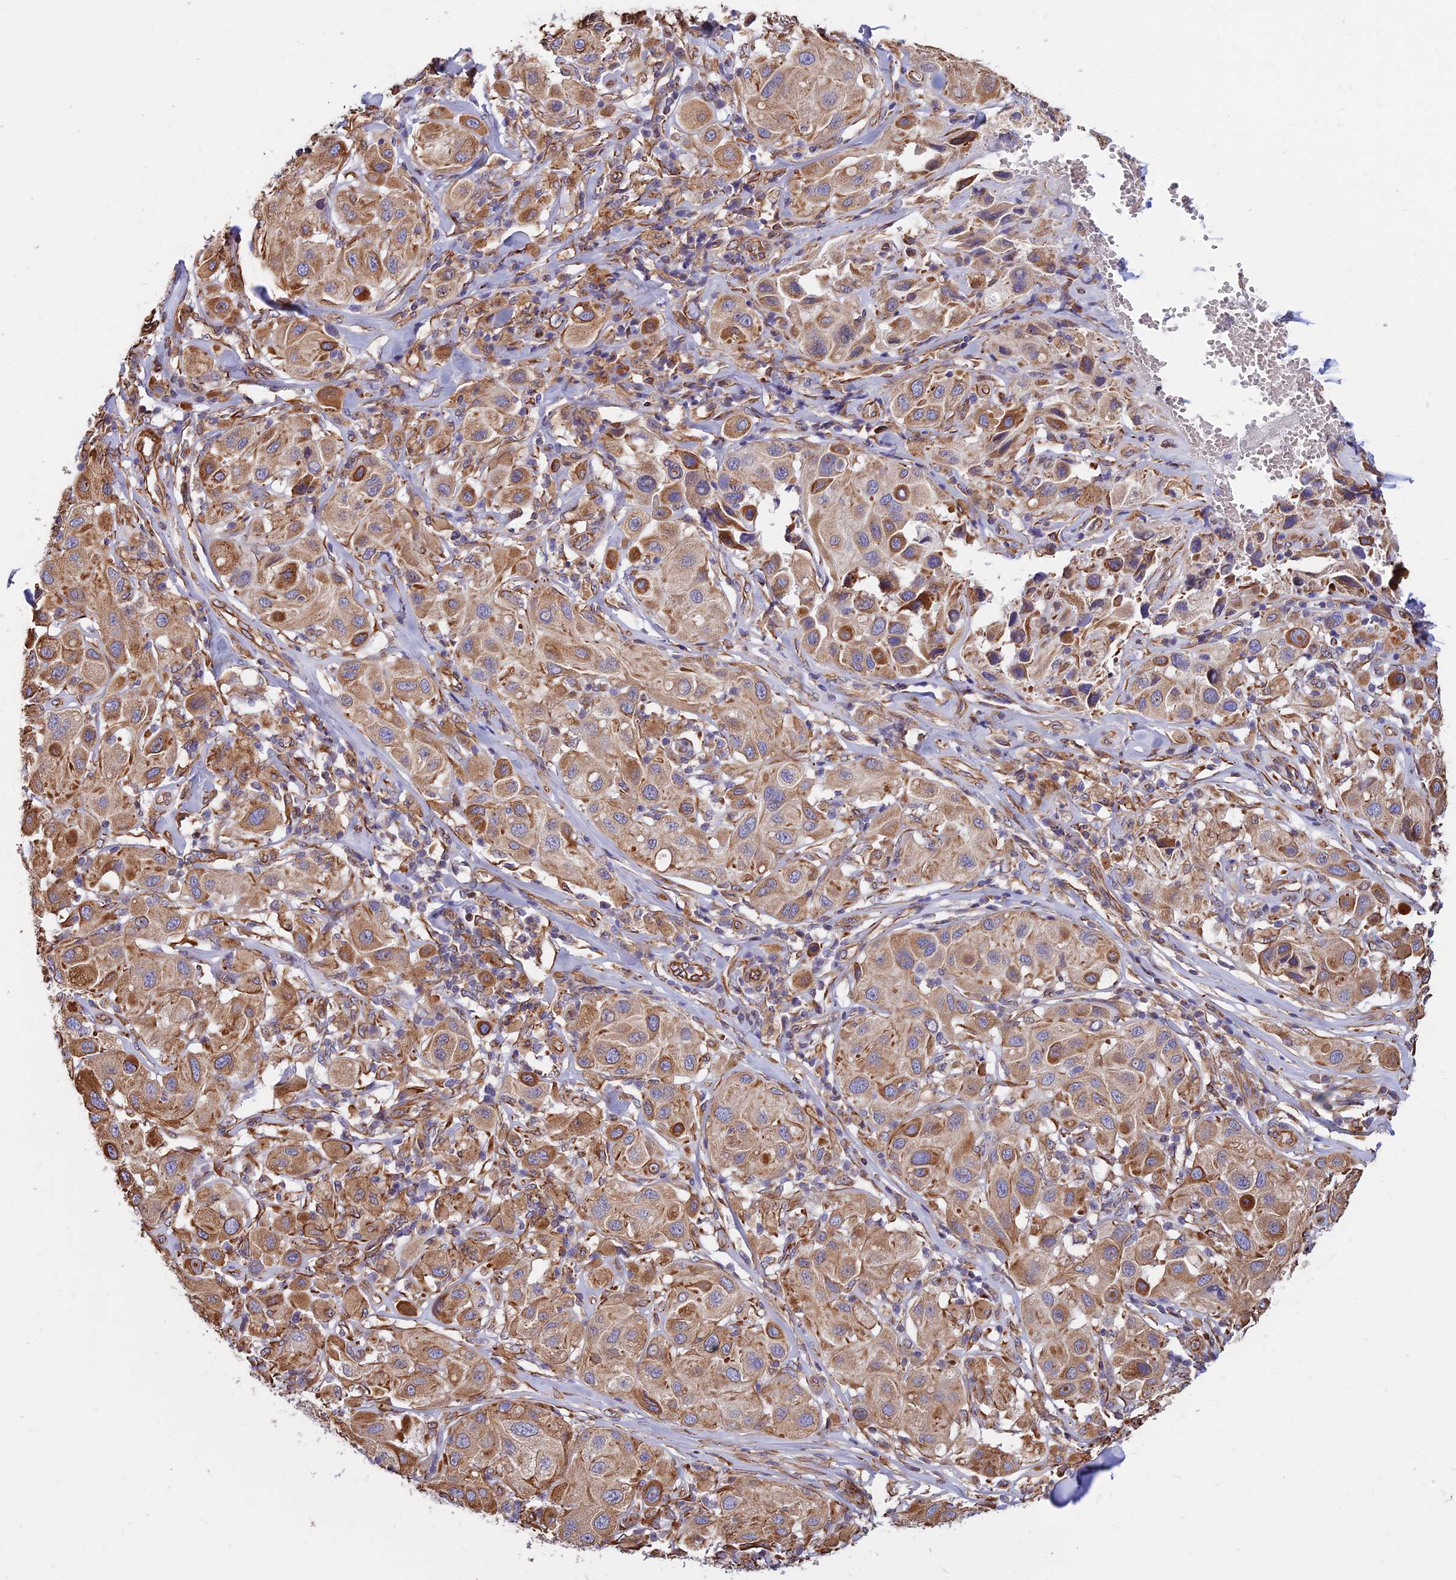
{"staining": {"intensity": "moderate", "quantity": ">75%", "location": "cytoplasmic/membranous"}, "tissue": "melanoma", "cell_type": "Tumor cells", "image_type": "cancer", "snomed": [{"axis": "morphology", "description": "Malignant melanoma, Metastatic site"}, {"axis": "topography", "description": "Skin"}], "caption": "Melanoma tissue reveals moderate cytoplasmic/membranous staining in approximately >75% of tumor cells", "gene": "CDK18", "patient": {"sex": "male", "age": 41}}